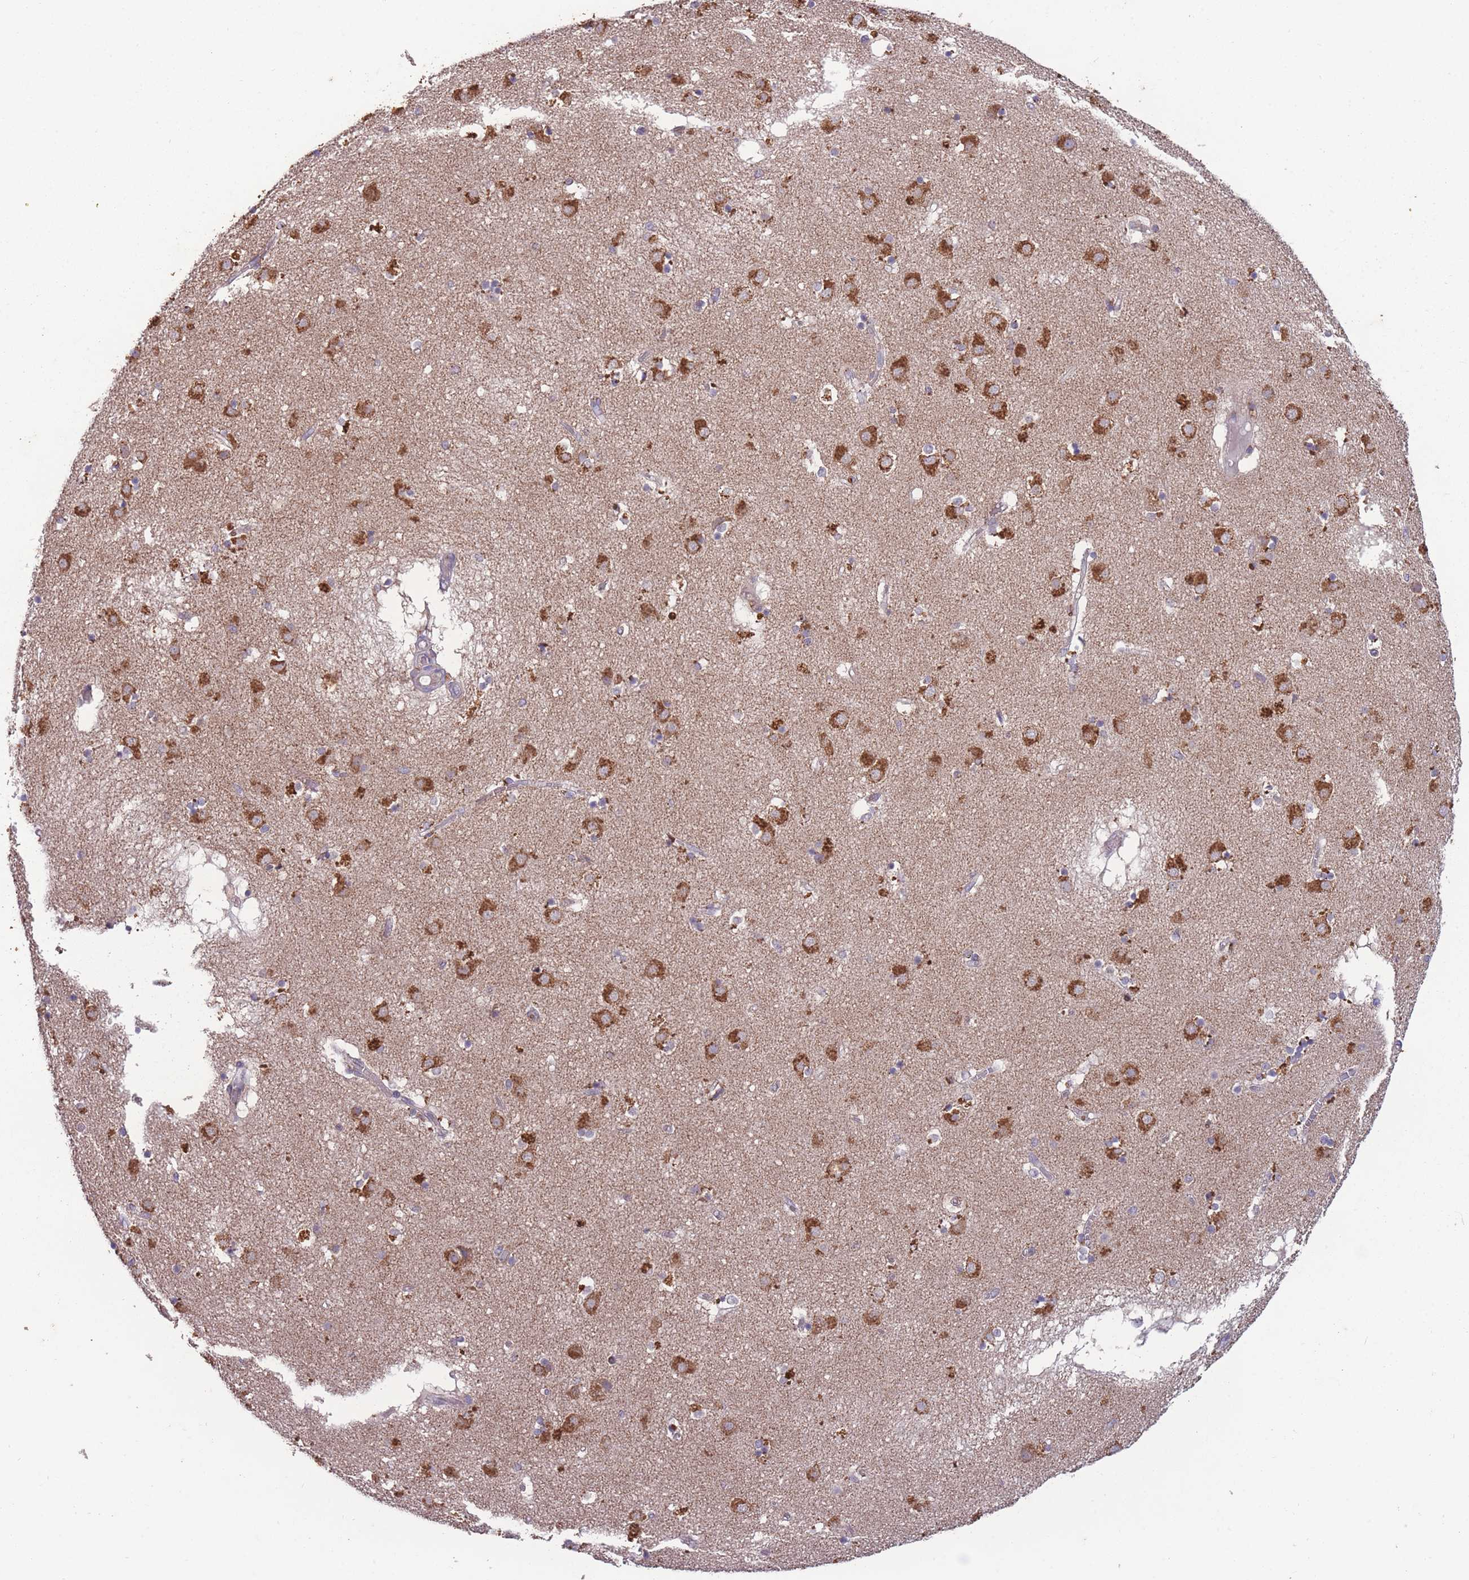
{"staining": {"intensity": "moderate", "quantity": "<25%", "location": "cytoplasmic/membranous"}, "tissue": "caudate", "cell_type": "Glial cells", "image_type": "normal", "snomed": [{"axis": "morphology", "description": "Normal tissue, NOS"}, {"axis": "topography", "description": "Lateral ventricle wall"}], "caption": "Immunohistochemistry (IHC) photomicrograph of unremarkable human caudate stained for a protein (brown), which reveals low levels of moderate cytoplasmic/membranous staining in approximately <25% of glial cells.", "gene": "STIM2", "patient": {"sex": "male", "age": 70}}